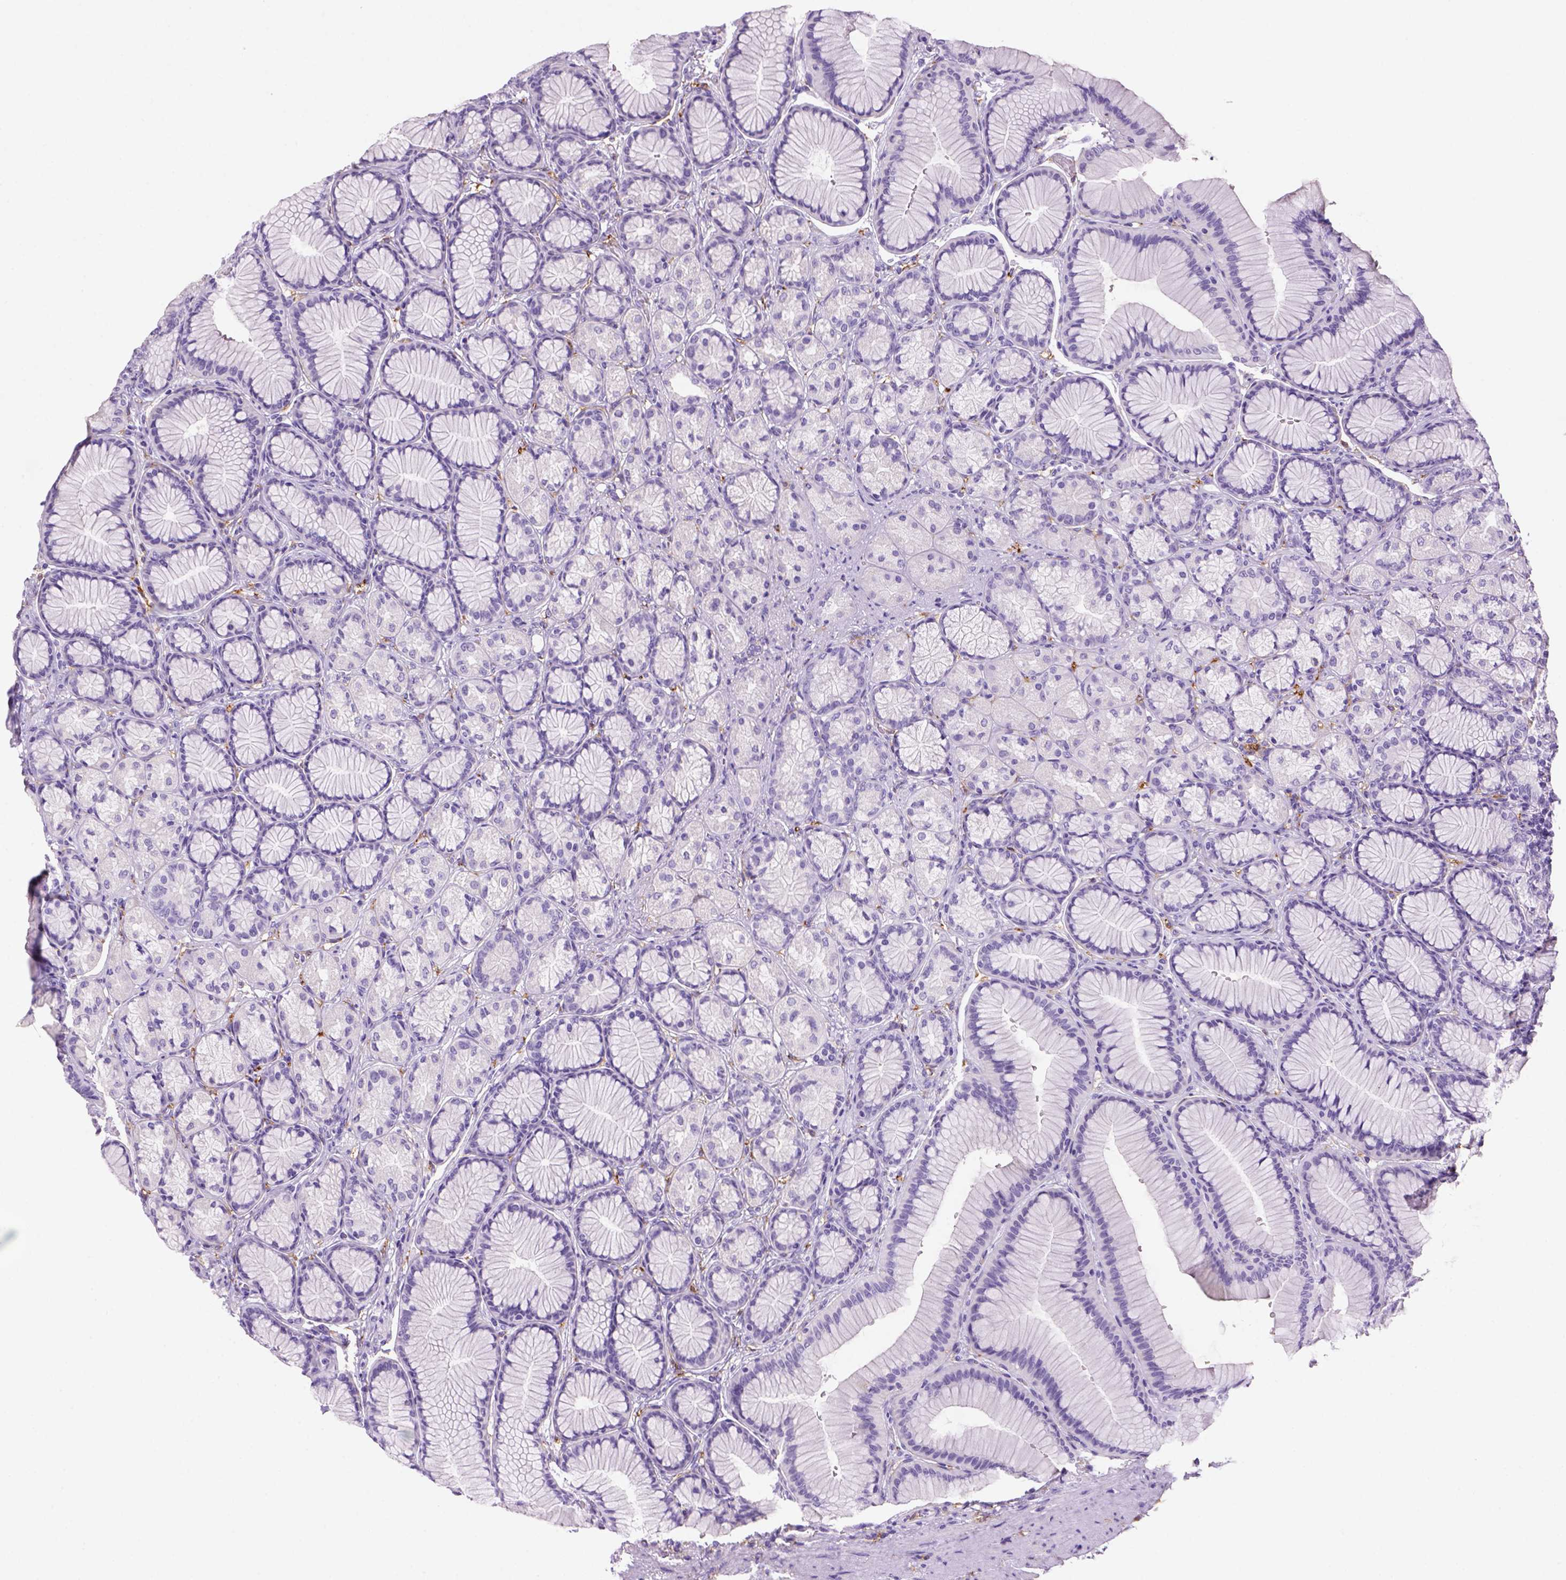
{"staining": {"intensity": "negative", "quantity": "none", "location": "none"}, "tissue": "stomach", "cell_type": "Glandular cells", "image_type": "normal", "snomed": [{"axis": "morphology", "description": "Normal tissue, NOS"}, {"axis": "morphology", "description": "Adenocarcinoma, NOS"}, {"axis": "morphology", "description": "Adenocarcinoma, High grade"}, {"axis": "topography", "description": "Stomach, upper"}, {"axis": "topography", "description": "Stomach"}], "caption": "The photomicrograph reveals no significant staining in glandular cells of stomach. (DAB (3,3'-diaminobenzidine) immunohistochemistry (IHC) visualized using brightfield microscopy, high magnification).", "gene": "CD14", "patient": {"sex": "female", "age": 65}}